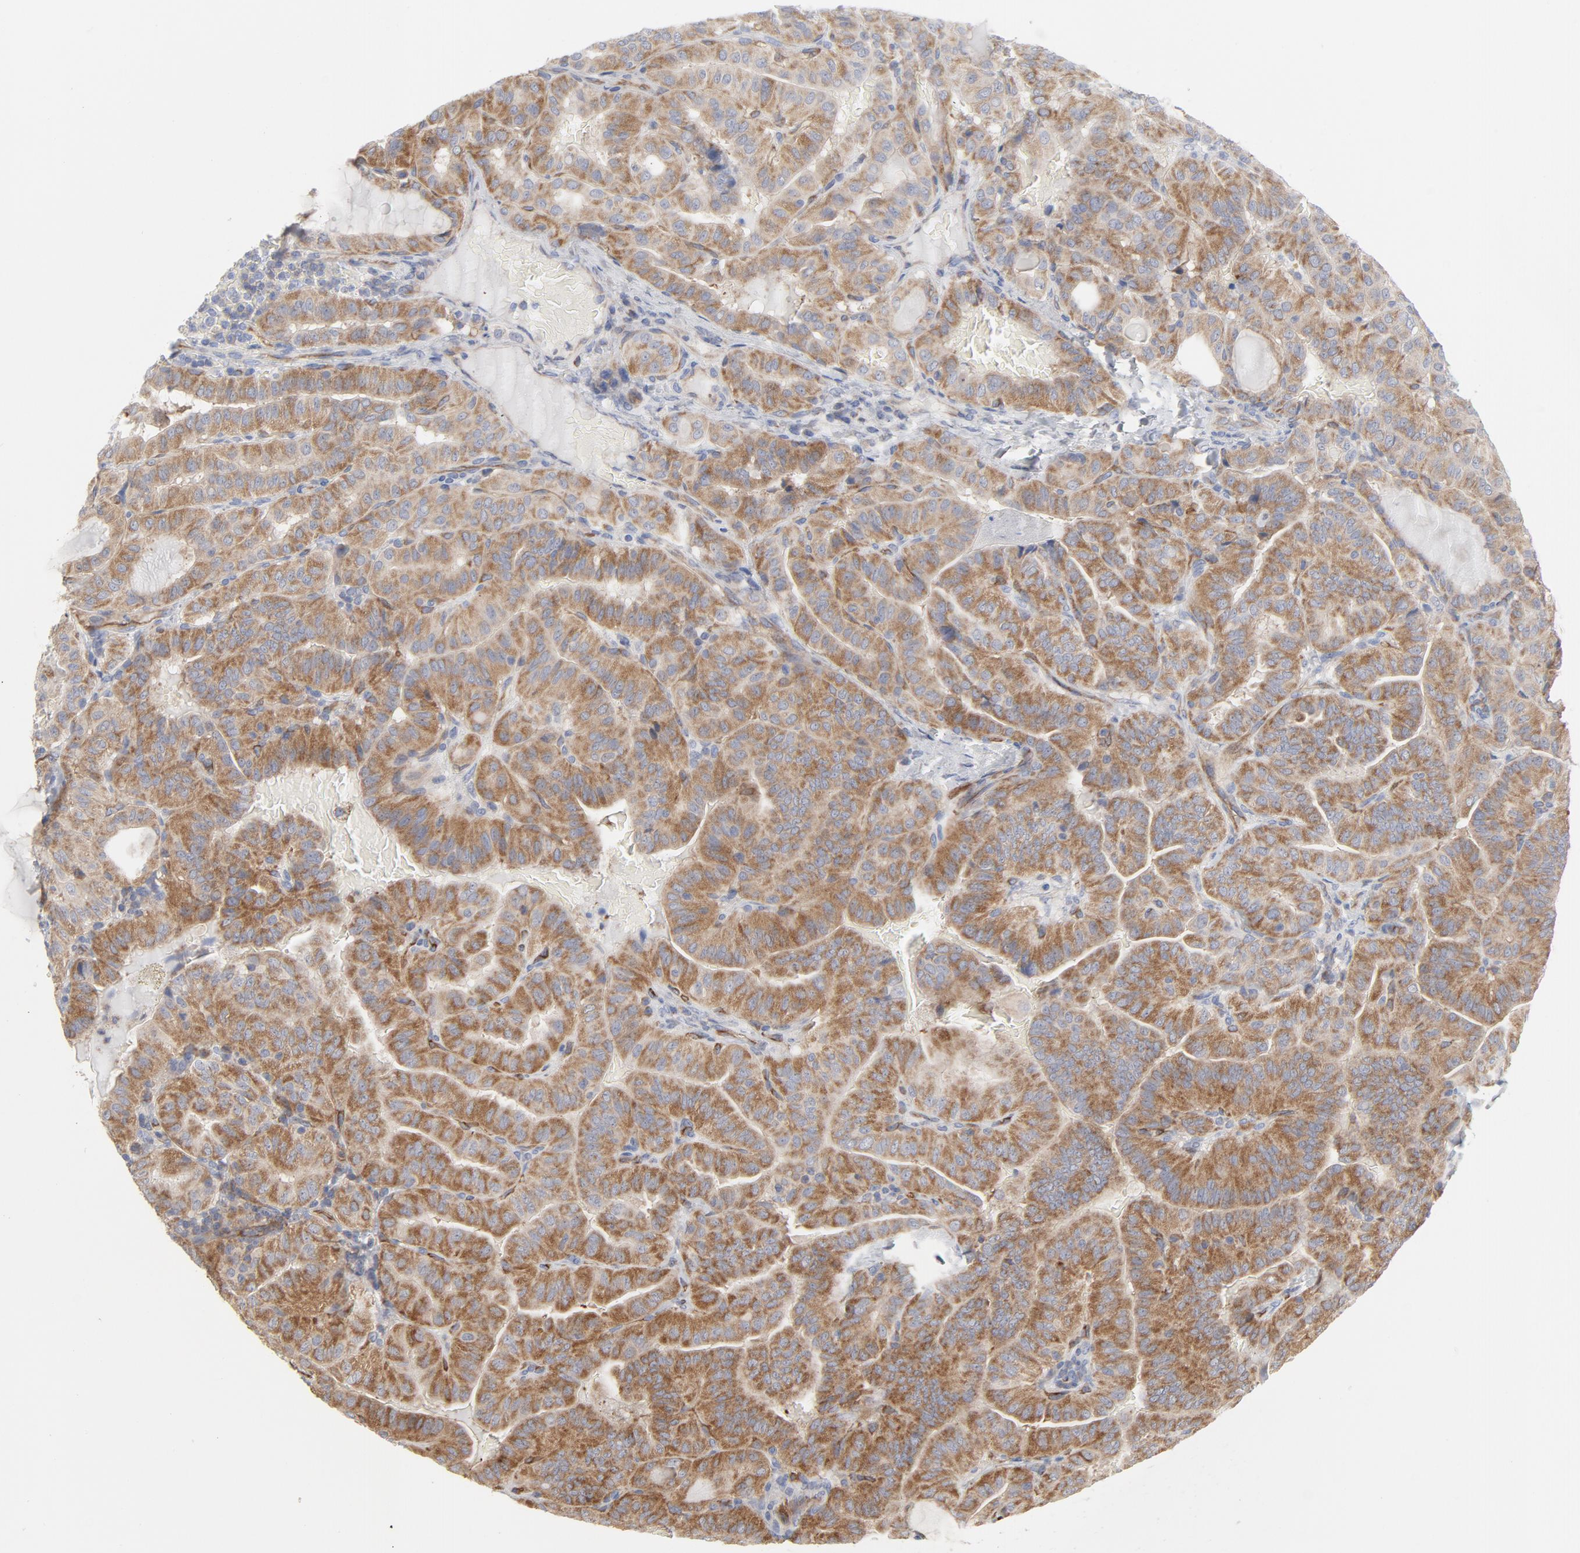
{"staining": {"intensity": "moderate", "quantity": ">75%", "location": "cytoplasmic/membranous"}, "tissue": "thyroid cancer", "cell_type": "Tumor cells", "image_type": "cancer", "snomed": [{"axis": "morphology", "description": "Papillary adenocarcinoma, NOS"}, {"axis": "topography", "description": "Thyroid gland"}], "caption": "Thyroid cancer (papillary adenocarcinoma) stained for a protein shows moderate cytoplasmic/membranous positivity in tumor cells.", "gene": "OXA1L", "patient": {"sex": "male", "age": 77}}